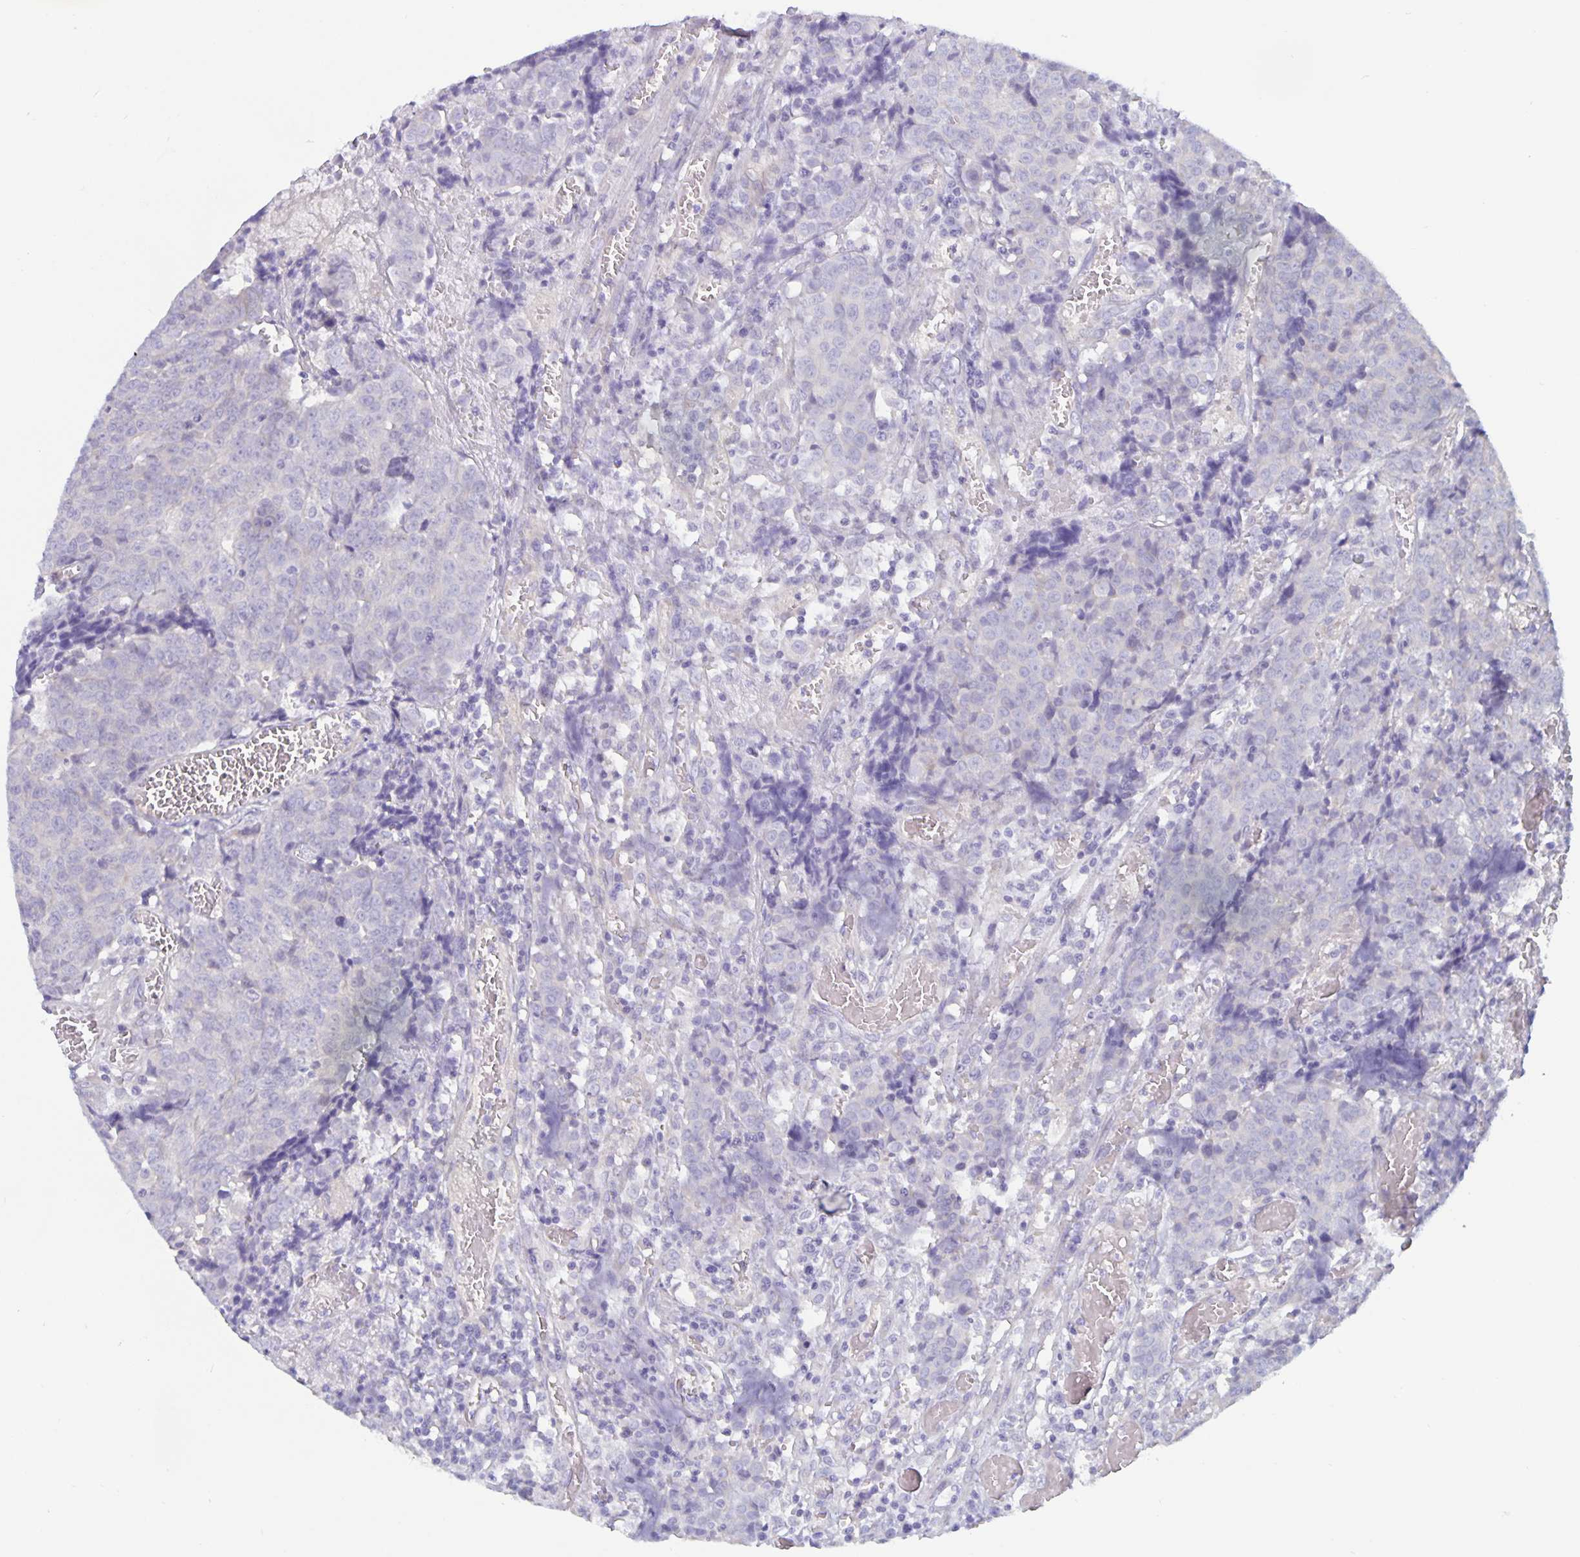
{"staining": {"intensity": "negative", "quantity": "none", "location": "none"}, "tissue": "prostate cancer", "cell_type": "Tumor cells", "image_type": "cancer", "snomed": [{"axis": "morphology", "description": "Adenocarcinoma, High grade"}, {"axis": "topography", "description": "Prostate and seminal vesicle, NOS"}], "caption": "This is an immunohistochemistry (IHC) photomicrograph of human prostate cancer. There is no expression in tumor cells.", "gene": "PLCB3", "patient": {"sex": "male", "age": 60}}